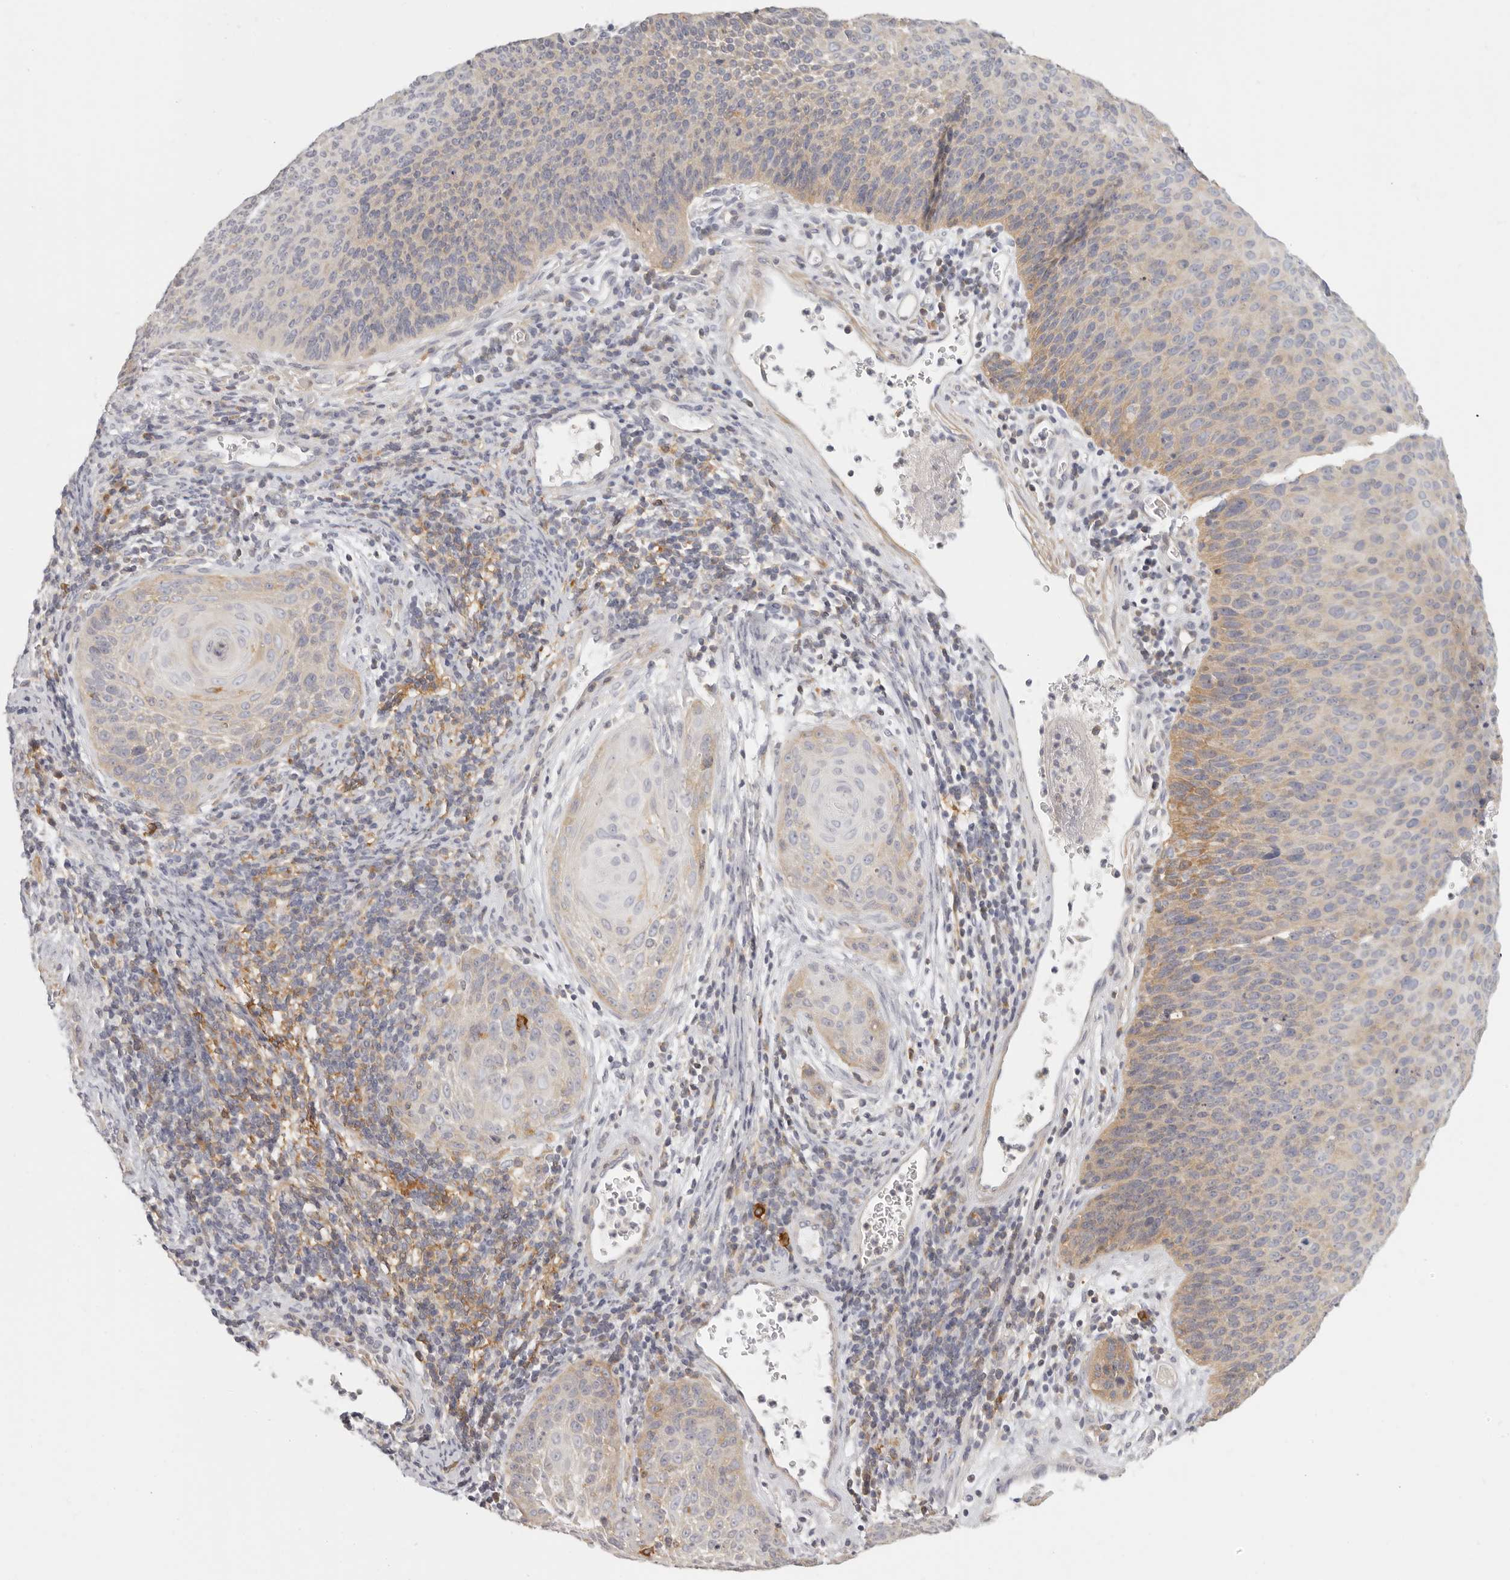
{"staining": {"intensity": "weak", "quantity": "<25%", "location": "cytoplasmic/membranous"}, "tissue": "cervical cancer", "cell_type": "Tumor cells", "image_type": "cancer", "snomed": [{"axis": "morphology", "description": "Squamous cell carcinoma, NOS"}, {"axis": "topography", "description": "Cervix"}], "caption": "A micrograph of human cervical squamous cell carcinoma is negative for staining in tumor cells.", "gene": "NIBAN1", "patient": {"sex": "female", "age": 55}}